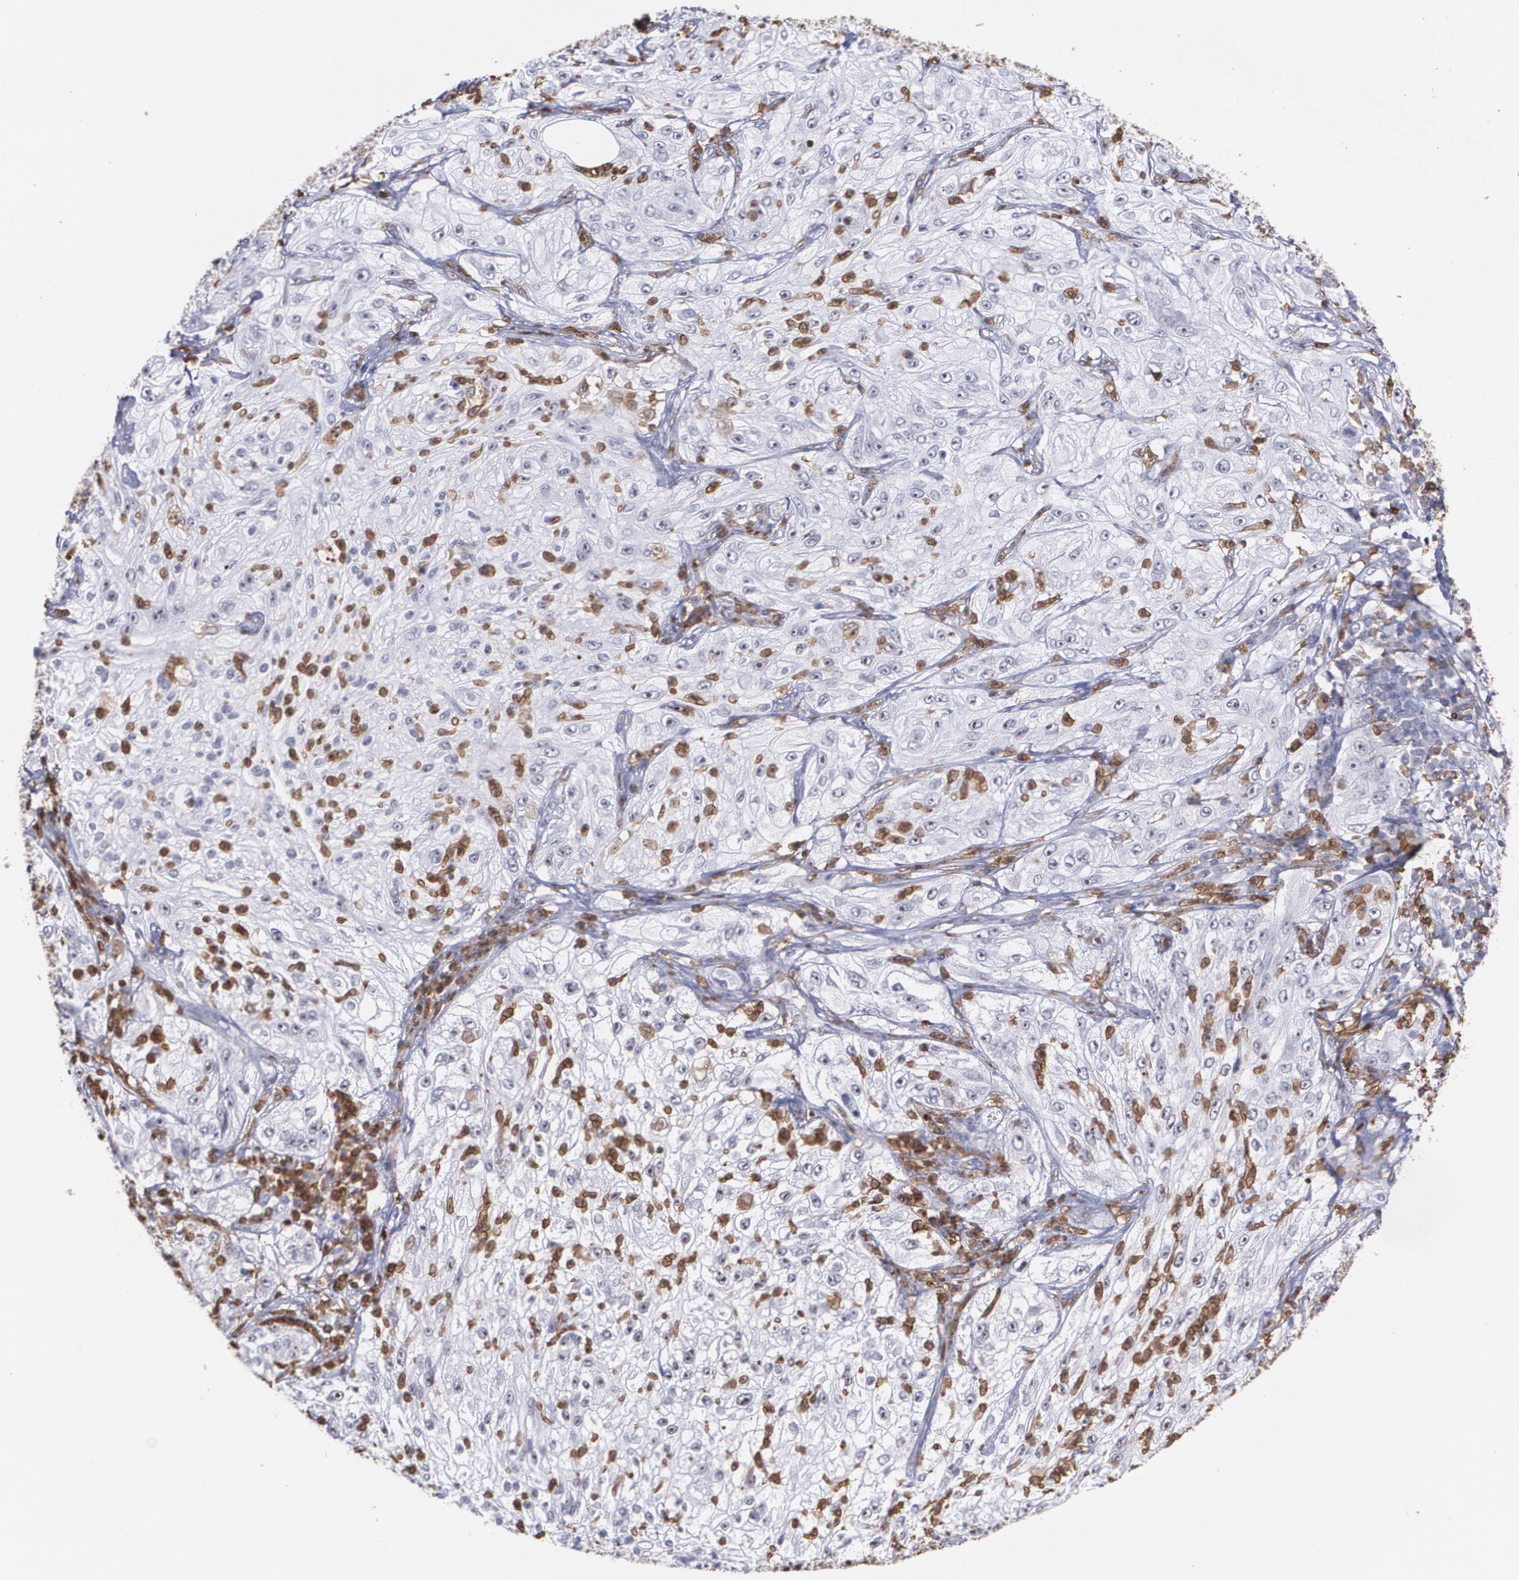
{"staining": {"intensity": "negative", "quantity": "none", "location": "none"}, "tissue": "lung cancer", "cell_type": "Tumor cells", "image_type": "cancer", "snomed": [{"axis": "morphology", "description": "Inflammation, NOS"}, {"axis": "morphology", "description": "Squamous cell carcinoma, NOS"}, {"axis": "topography", "description": "Lymph node"}, {"axis": "topography", "description": "Soft tissue"}, {"axis": "topography", "description": "Lung"}], "caption": "There is no significant expression in tumor cells of squamous cell carcinoma (lung).", "gene": "NCF2", "patient": {"sex": "male", "age": 66}}